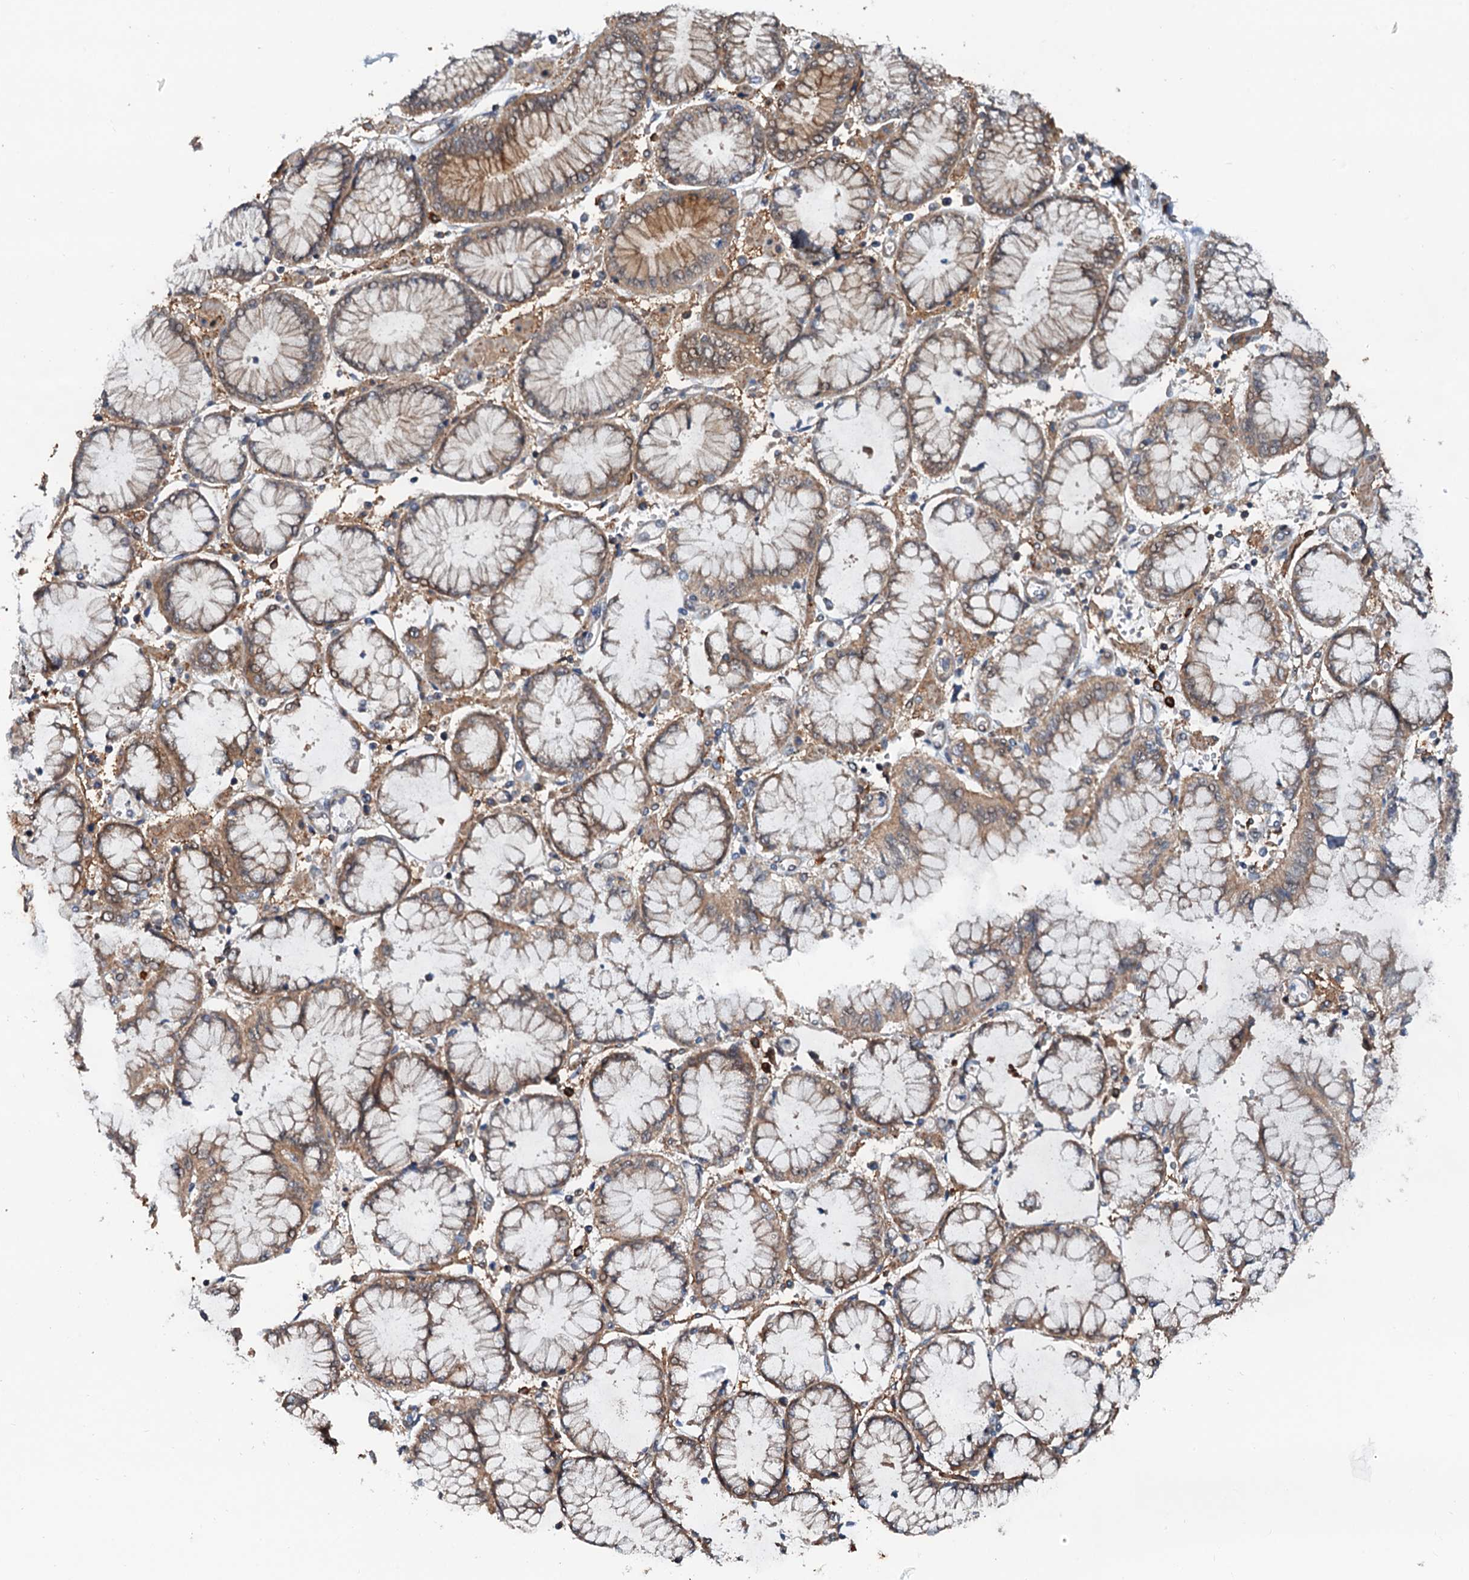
{"staining": {"intensity": "weak", "quantity": ">75%", "location": "cytoplasmic/membranous"}, "tissue": "stomach cancer", "cell_type": "Tumor cells", "image_type": "cancer", "snomed": [{"axis": "morphology", "description": "Adenocarcinoma, NOS"}, {"axis": "topography", "description": "Stomach"}], "caption": "DAB (3,3'-diaminobenzidine) immunohistochemical staining of human stomach cancer (adenocarcinoma) displays weak cytoplasmic/membranous protein positivity in approximately >75% of tumor cells.", "gene": "AAGAB", "patient": {"sex": "male", "age": 76}}